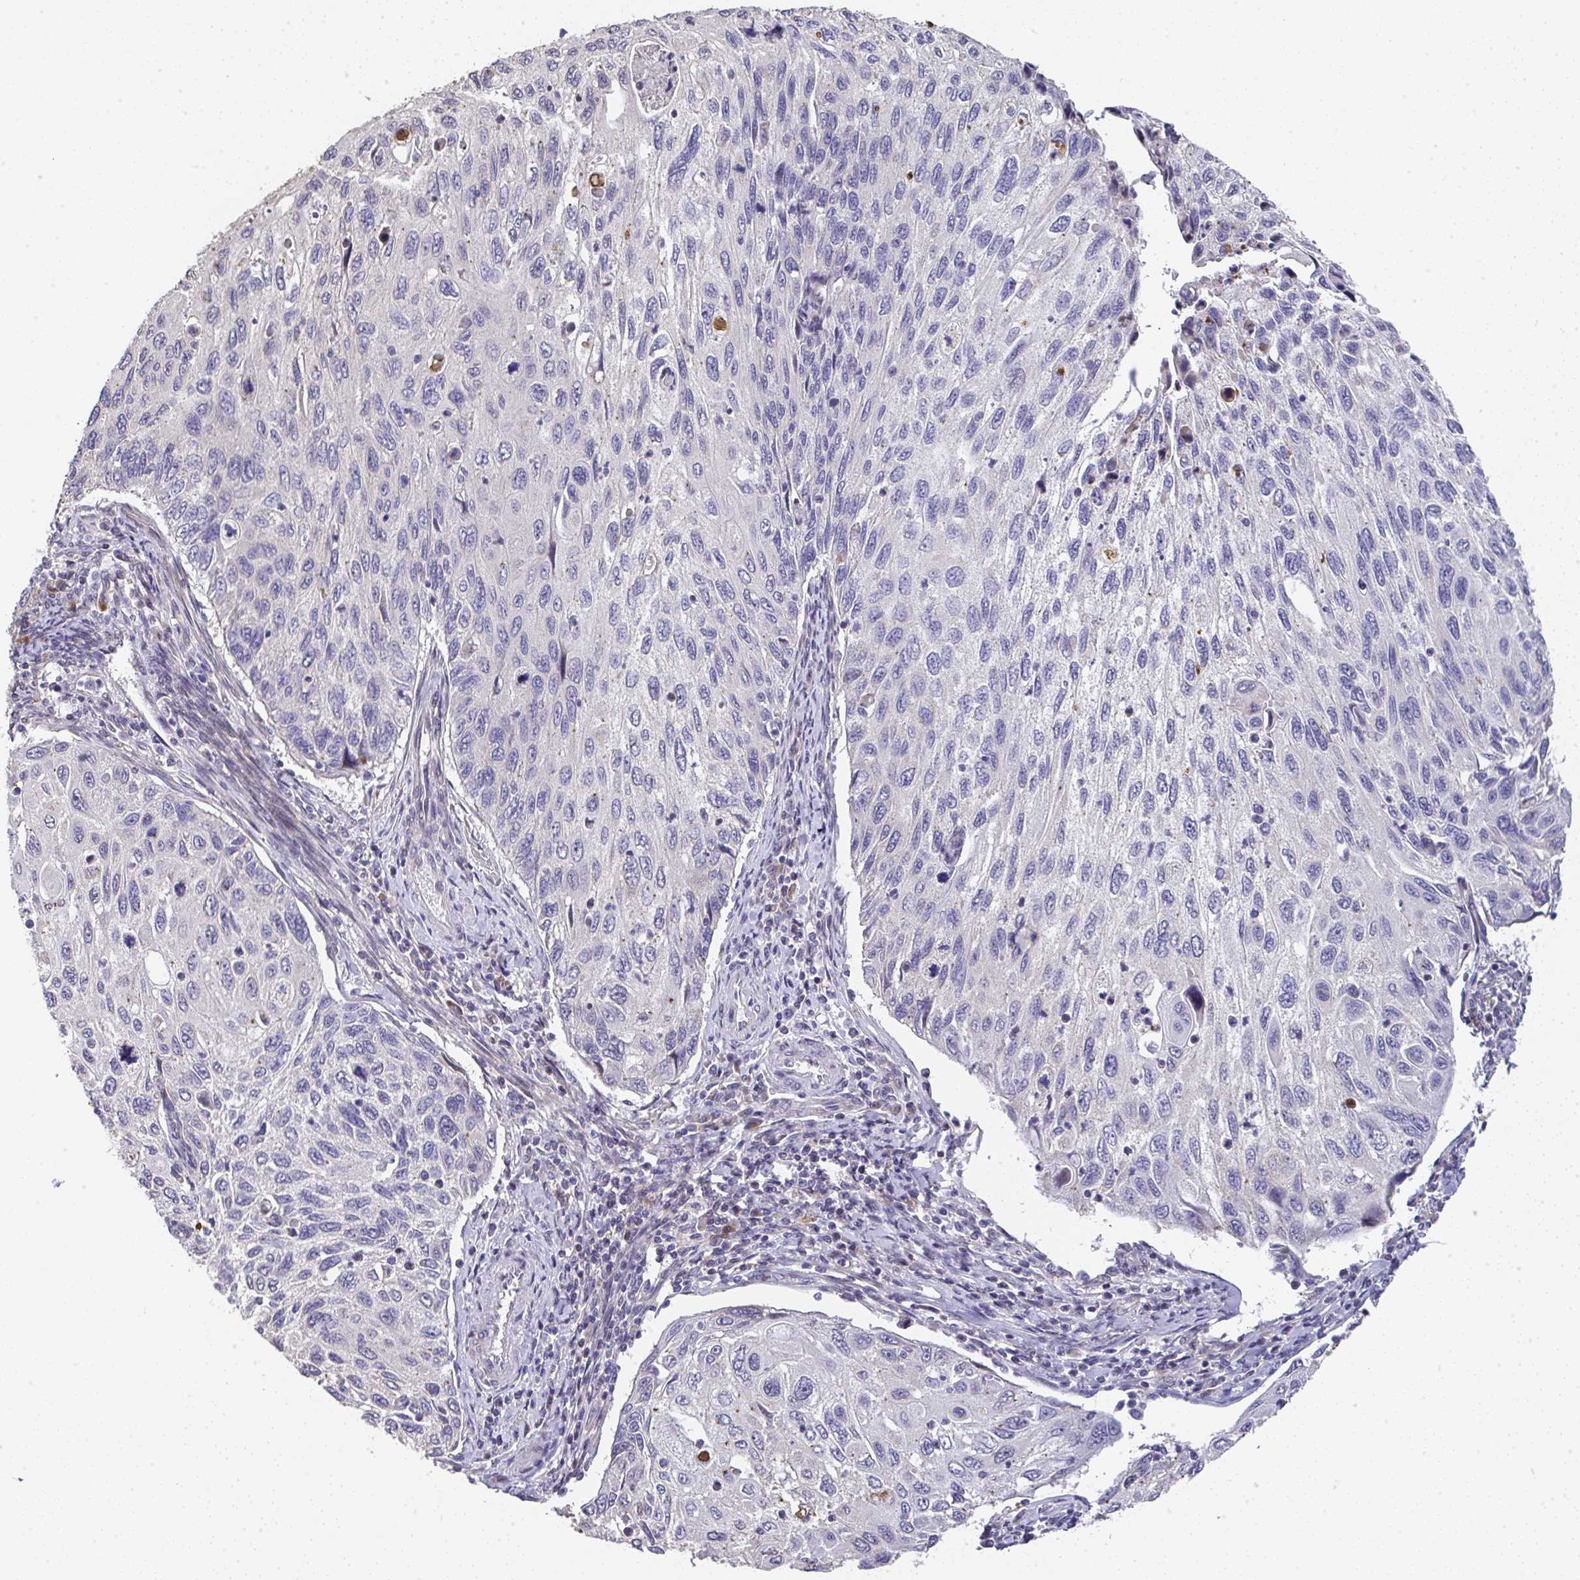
{"staining": {"intensity": "negative", "quantity": "none", "location": "none"}, "tissue": "cervical cancer", "cell_type": "Tumor cells", "image_type": "cancer", "snomed": [{"axis": "morphology", "description": "Squamous cell carcinoma, NOS"}, {"axis": "topography", "description": "Cervix"}], "caption": "A high-resolution image shows IHC staining of squamous cell carcinoma (cervical), which displays no significant positivity in tumor cells. (DAB IHC, high magnification).", "gene": "RUNDC3B", "patient": {"sex": "female", "age": 70}}